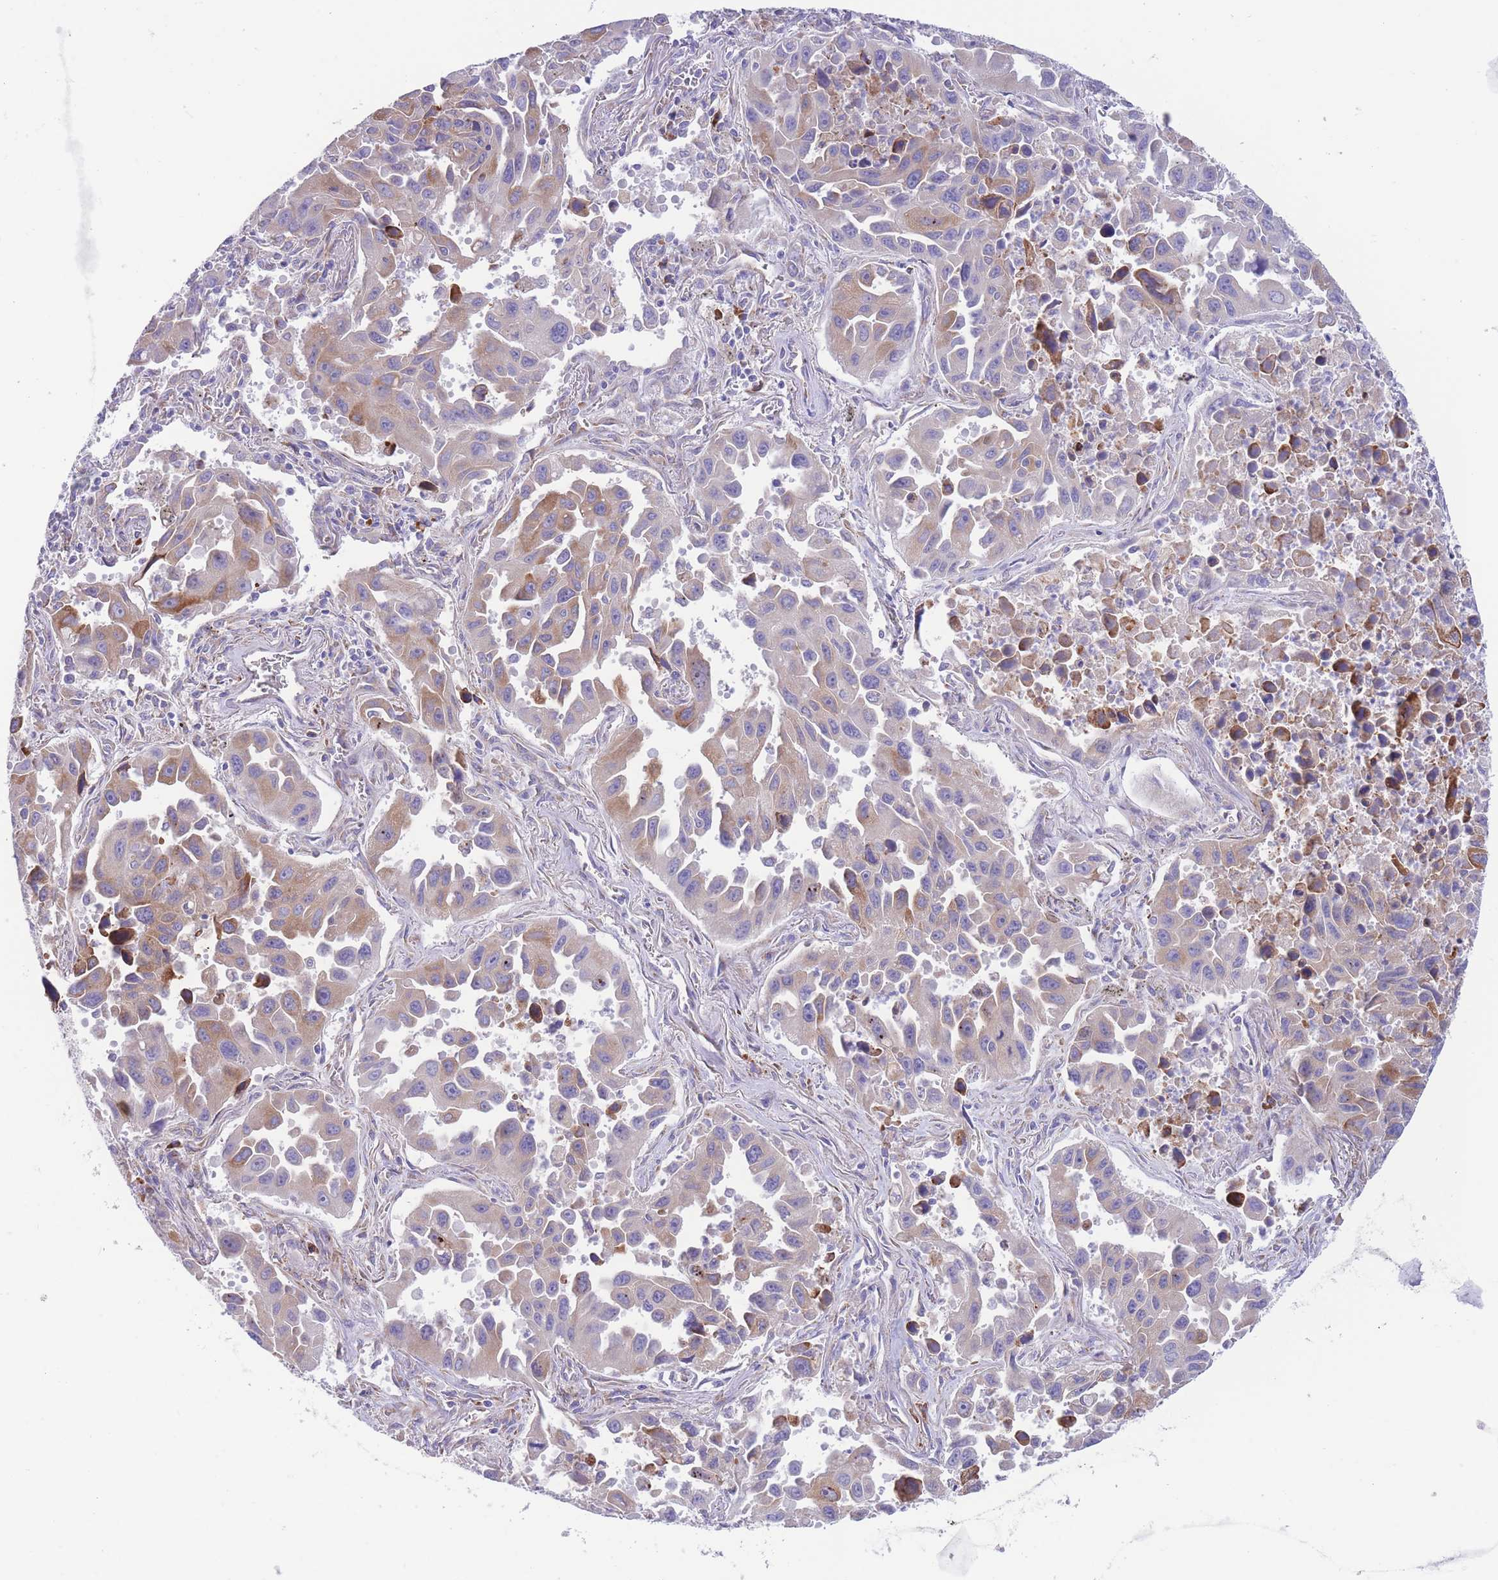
{"staining": {"intensity": "moderate", "quantity": "<25%", "location": "cytoplasmic/membranous"}, "tissue": "lung cancer", "cell_type": "Tumor cells", "image_type": "cancer", "snomed": [{"axis": "morphology", "description": "Adenocarcinoma, NOS"}, {"axis": "topography", "description": "Lung"}], "caption": "Lung cancer (adenocarcinoma) was stained to show a protein in brown. There is low levels of moderate cytoplasmic/membranous positivity in about <25% of tumor cells. The staining was performed using DAB, with brown indicating positive protein expression. Nuclei are stained blue with hematoxylin.", "gene": "DET1", "patient": {"sex": "male", "age": 66}}